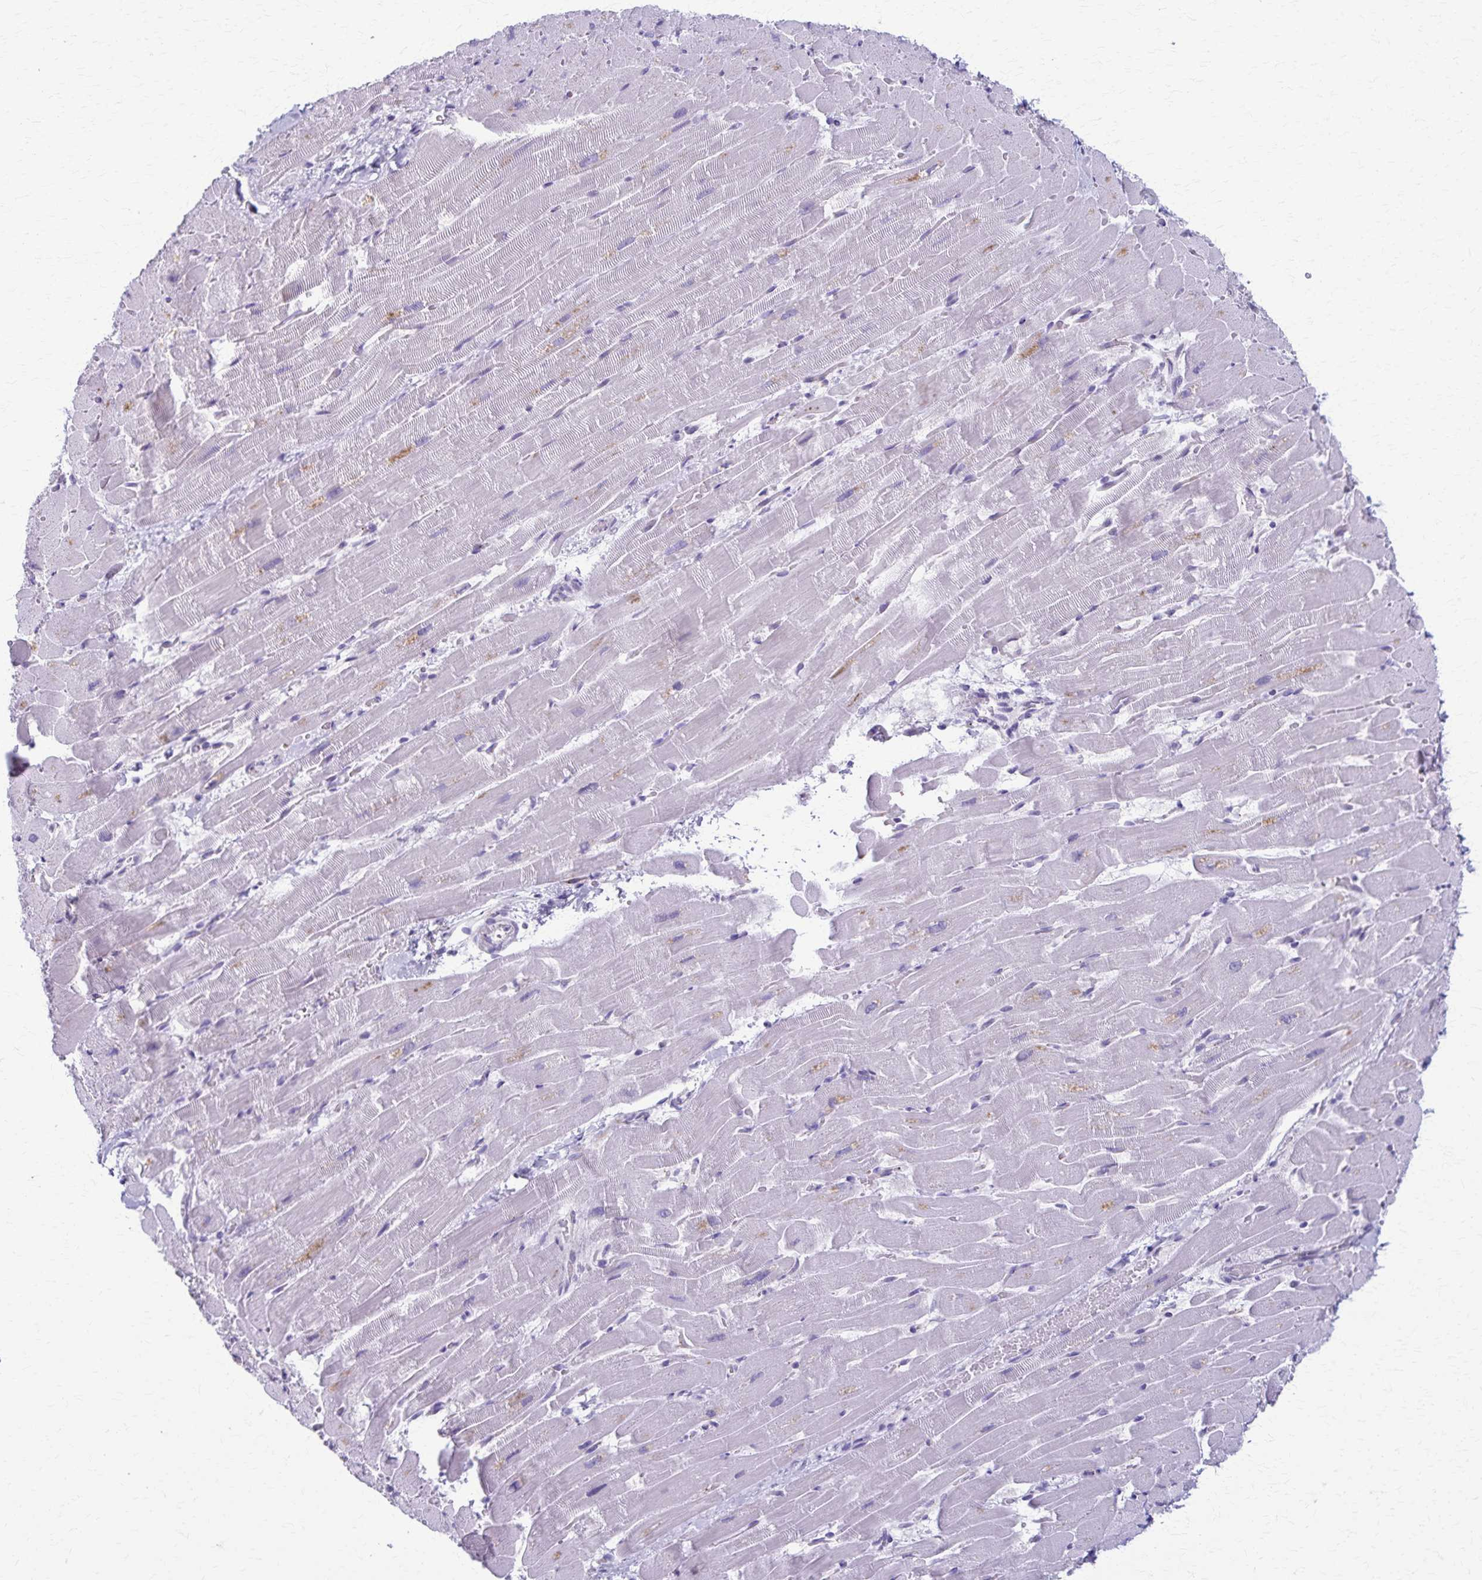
{"staining": {"intensity": "moderate", "quantity": "<25%", "location": "cytoplasmic/membranous"}, "tissue": "heart muscle", "cell_type": "Cardiomyocytes", "image_type": "normal", "snomed": [{"axis": "morphology", "description": "Normal tissue, NOS"}, {"axis": "topography", "description": "Heart"}], "caption": "Normal heart muscle demonstrates moderate cytoplasmic/membranous expression in approximately <25% of cardiomyocytes, visualized by immunohistochemistry.", "gene": "TMEM60", "patient": {"sex": "male", "age": 37}}